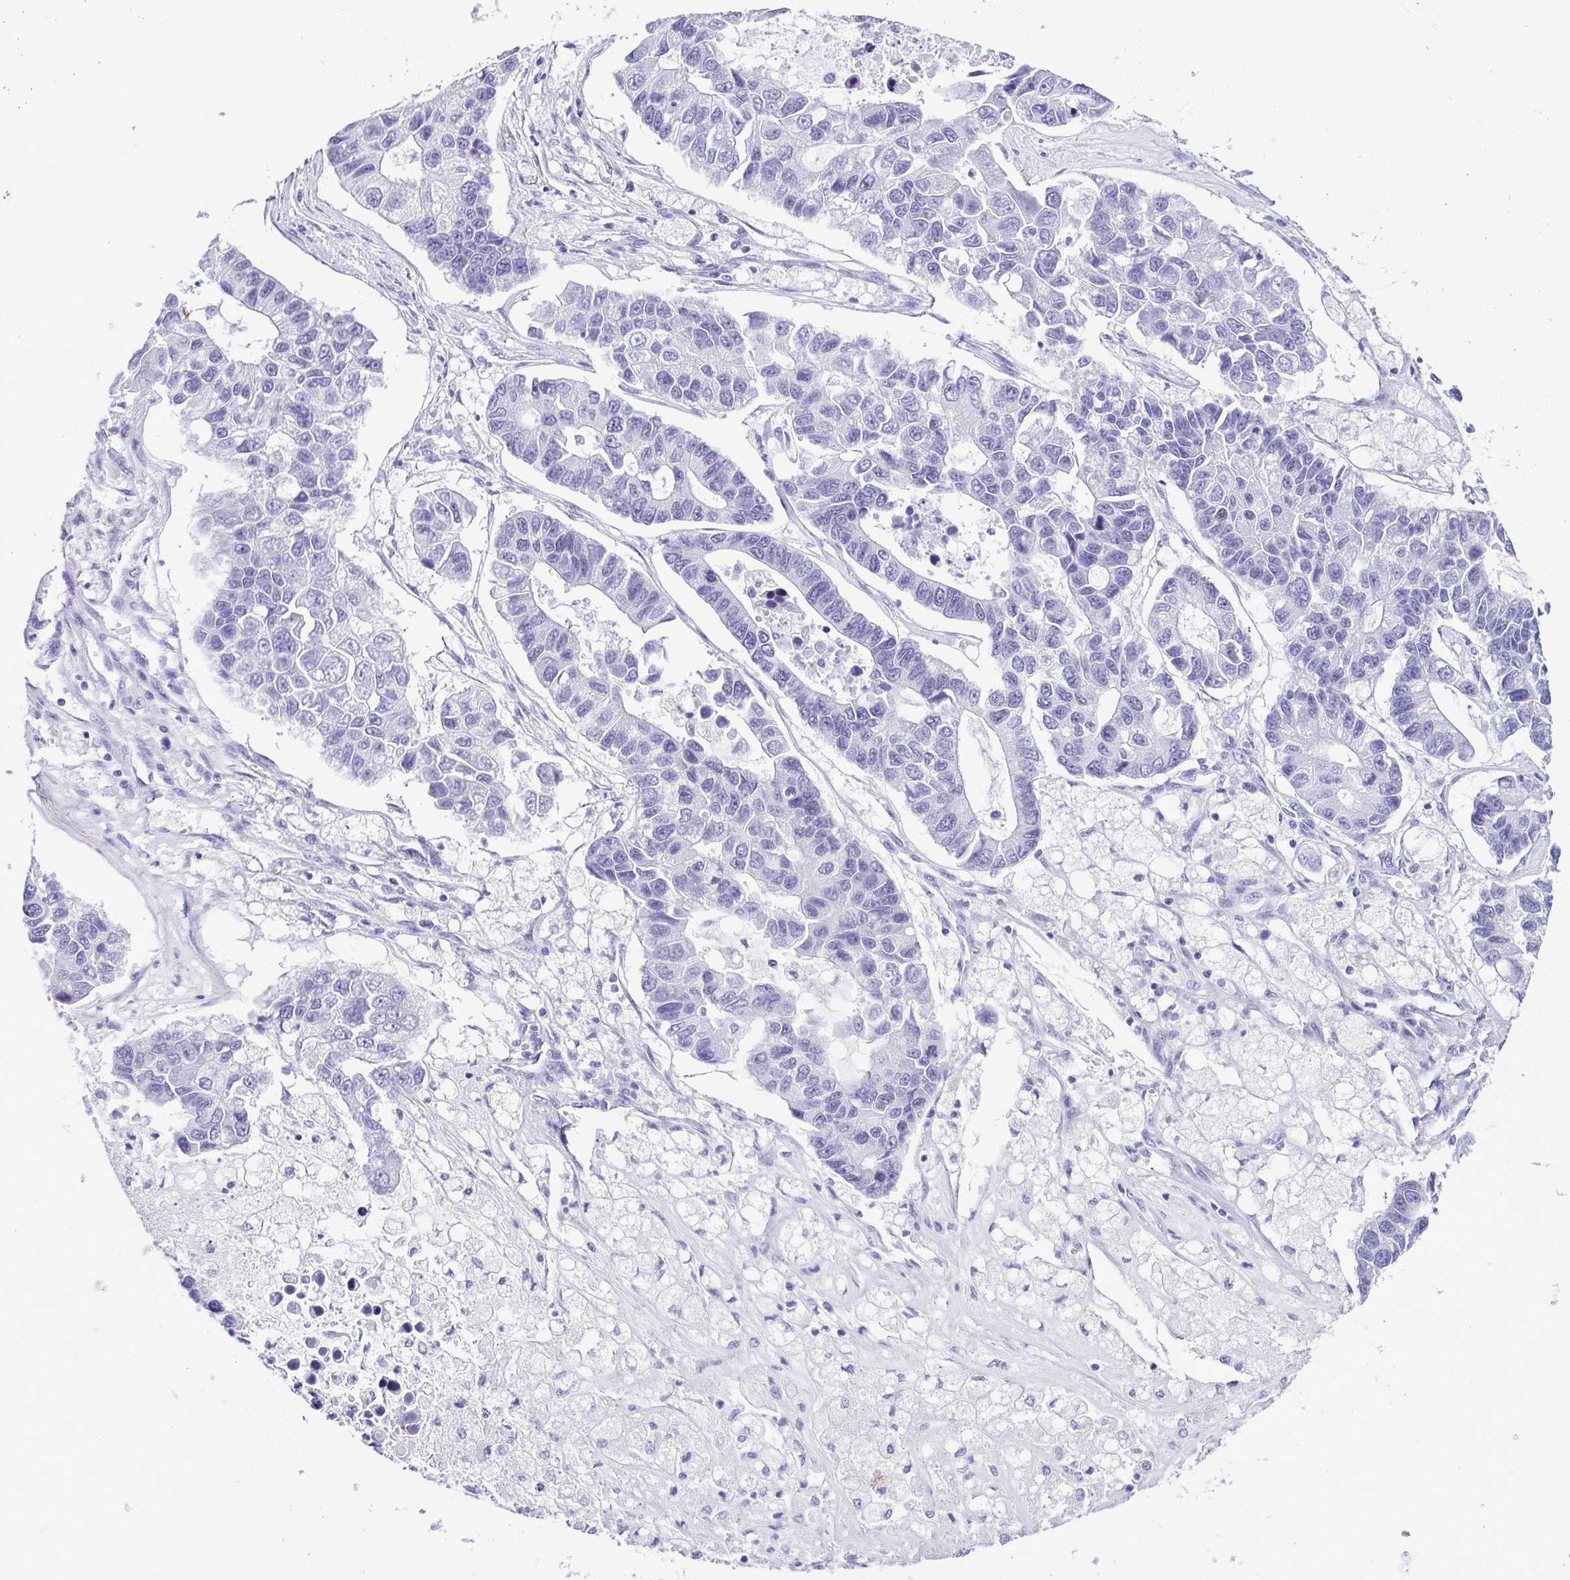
{"staining": {"intensity": "negative", "quantity": "none", "location": "none"}, "tissue": "lung cancer", "cell_type": "Tumor cells", "image_type": "cancer", "snomed": [{"axis": "morphology", "description": "Adenocarcinoma, NOS"}, {"axis": "topography", "description": "Bronchus"}, {"axis": "topography", "description": "Lung"}], "caption": "Tumor cells are negative for protein expression in human adenocarcinoma (lung). (Brightfield microscopy of DAB (3,3'-diaminobenzidine) immunohistochemistry at high magnification).", "gene": "SPATA16", "patient": {"sex": "female", "age": 51}}